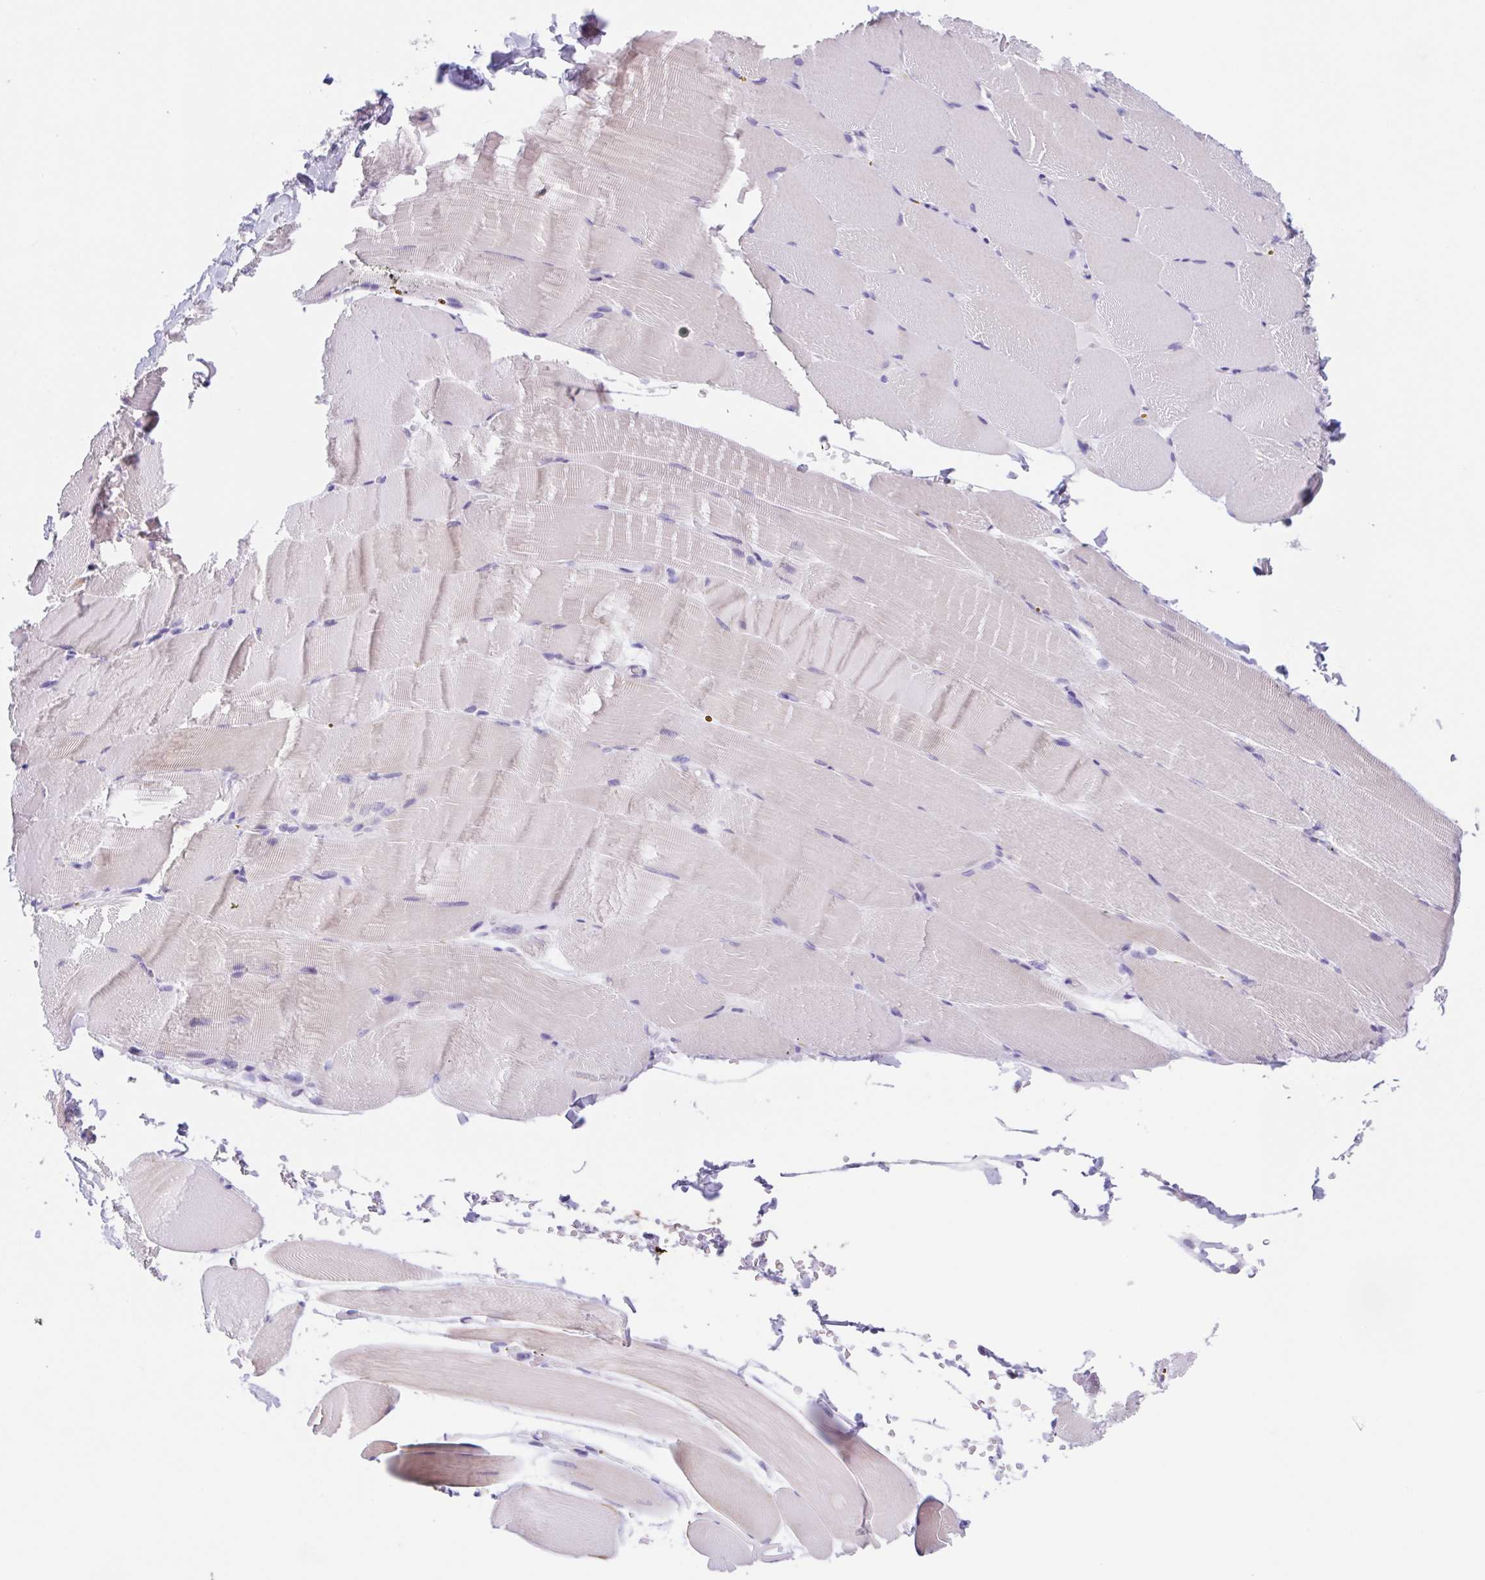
{"staining": {"intensity": "negative", "quantity": "none", "location": "none"}, "tissue": "skeletal muscle", "cell_type": "Myocytes", "image_type": "normal", "snomed": [{"axis": "morphology", "description": "Normal tissue, NOS"}, {"axis": "topography", "description": "Skeletal muscle"}], "caption": "Skeletal muscle stained for a protein using immunohistochemistry (IHC) displays no staining myocytes.", "gene": "SCG3", "patient": {"sex": "female", "age": 37}}